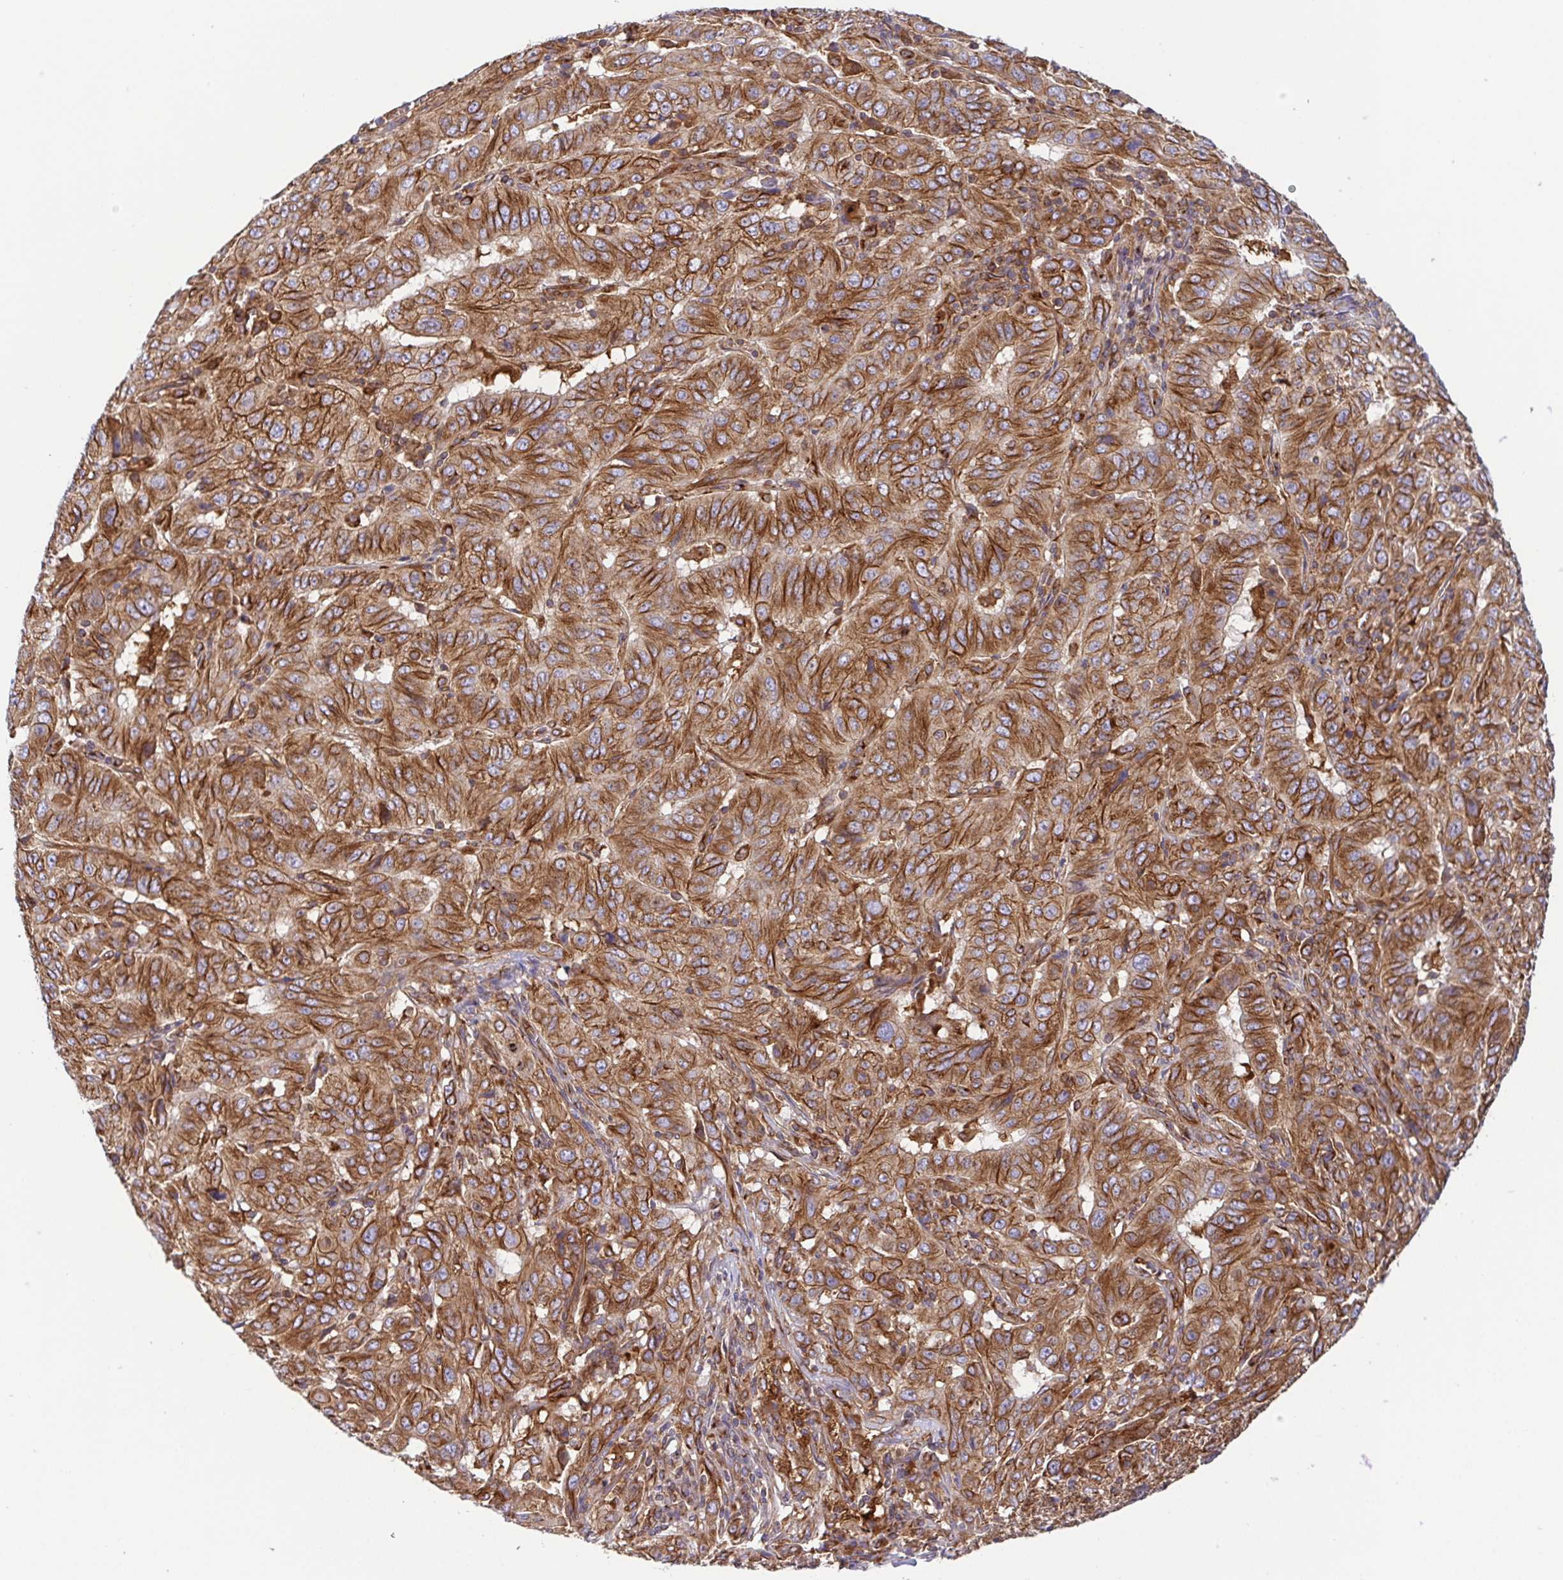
{"staining": {"intensity": "strong", "quantity": ">75%", "location": "cytoplasmic/membranous"}, "tissue": "pancreatic cancer", "cell_type": "Tumor cells", "image_type": "cancer", "snomed": [{"axis": "morphology", "description": "Adenocarcinoma, NOS"}, {"axis": "topography", "description": "Pancreas"}], "caption": "About >75% of tumor cells in pancreatic adenocarcinoma exhibit strong cytoplasmic/membranous protein expression as visualized by brown immunohistochemical staining.", "gene": "KIF5B", "patient": {"sex": "male", "age": 63}}